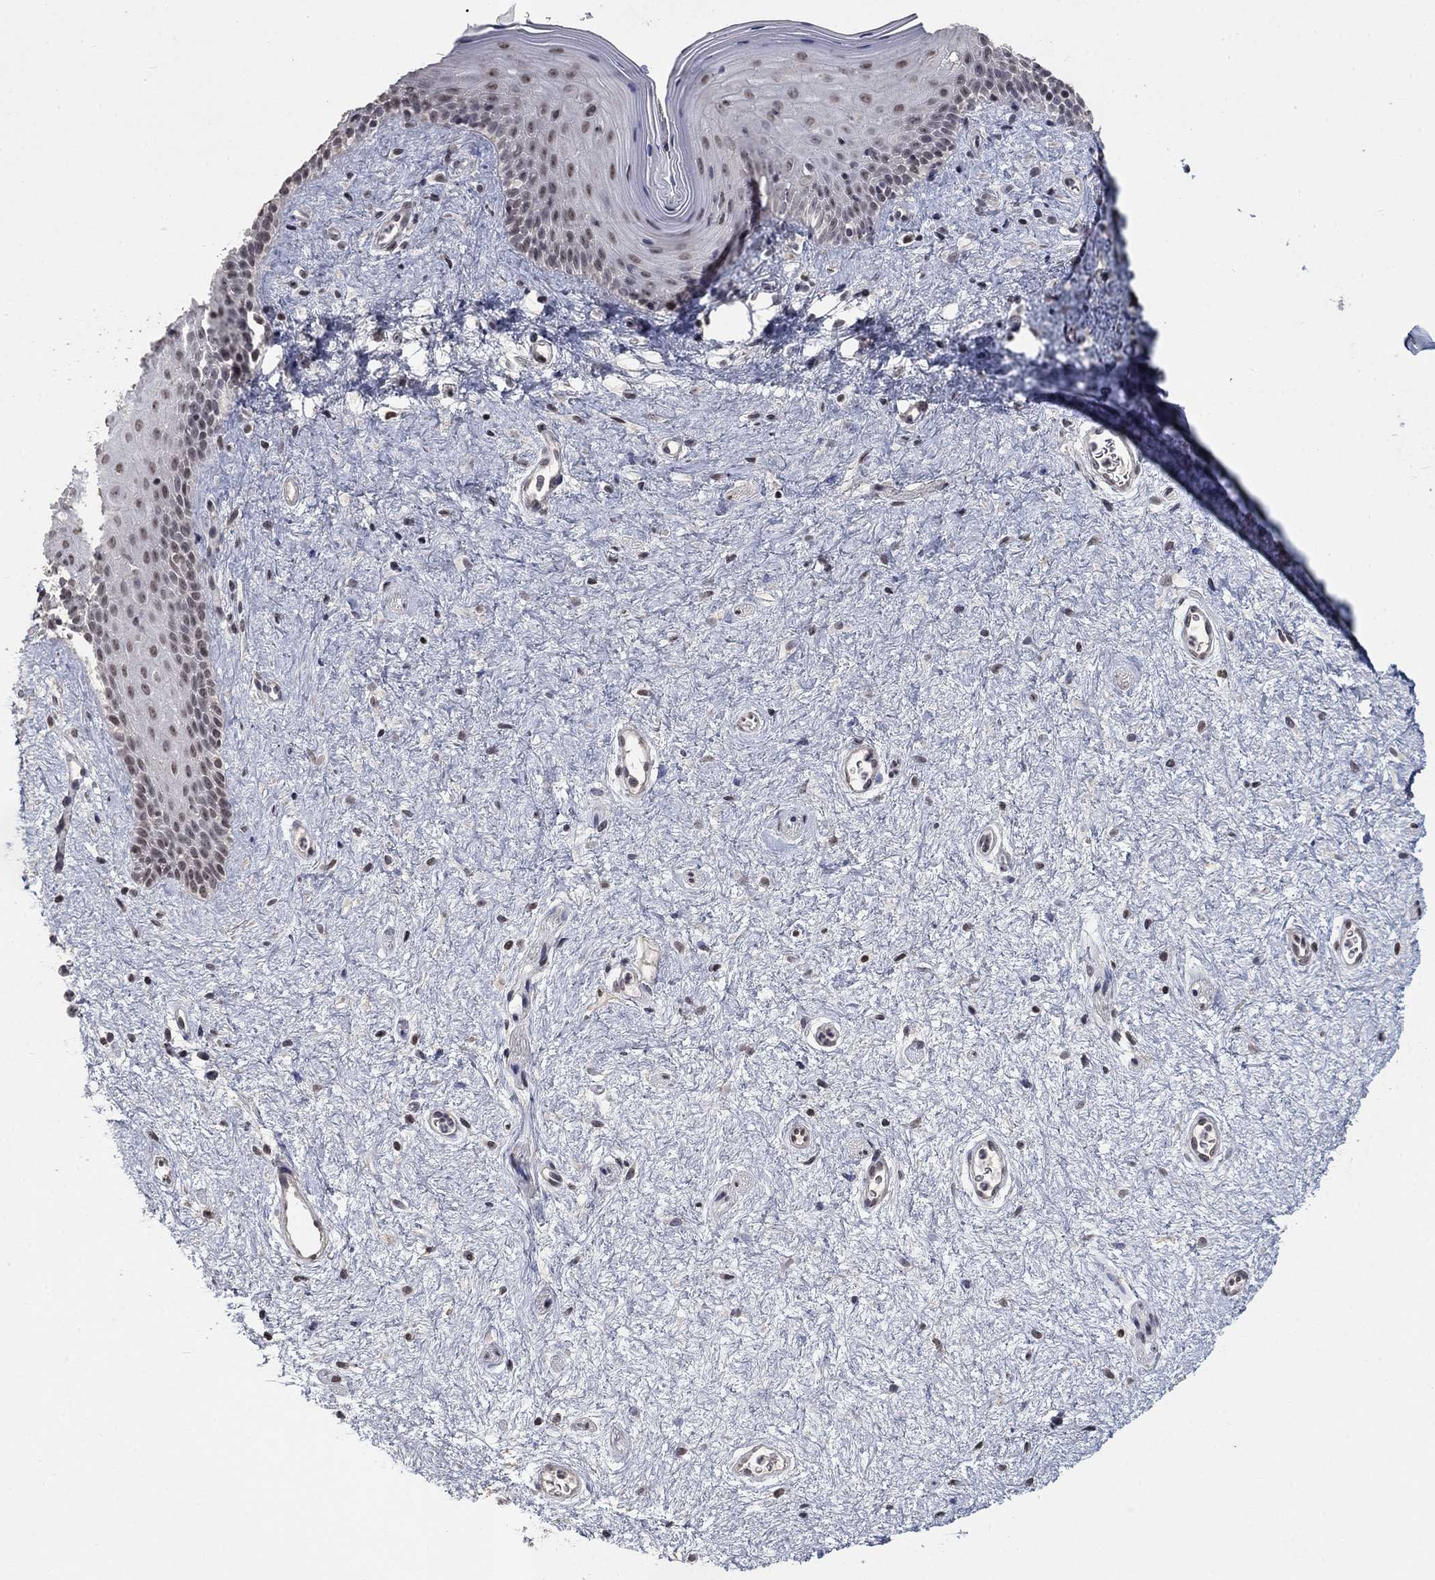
{"staining": {"intensity": "weak", "quantity": "<25%", "location": "nuclear"}, "tissue": "vagina", "cell_type": "Squamous epithelial cells", "image_type": "normal", "snomed": [{"axis": "morphology", "description": "Normal tissue, NOS"}, {"axis": "topography", "description": "Vagina"}], "caption": "Benign vagina was stained to show a protein in brown. There is no significant expression in squamous epithelial cells. (Immunohistochemistry, brightfield microscopy, high magnification).", "gene": "SPATA33", "patient": {"sex": "female", "age": 47}}